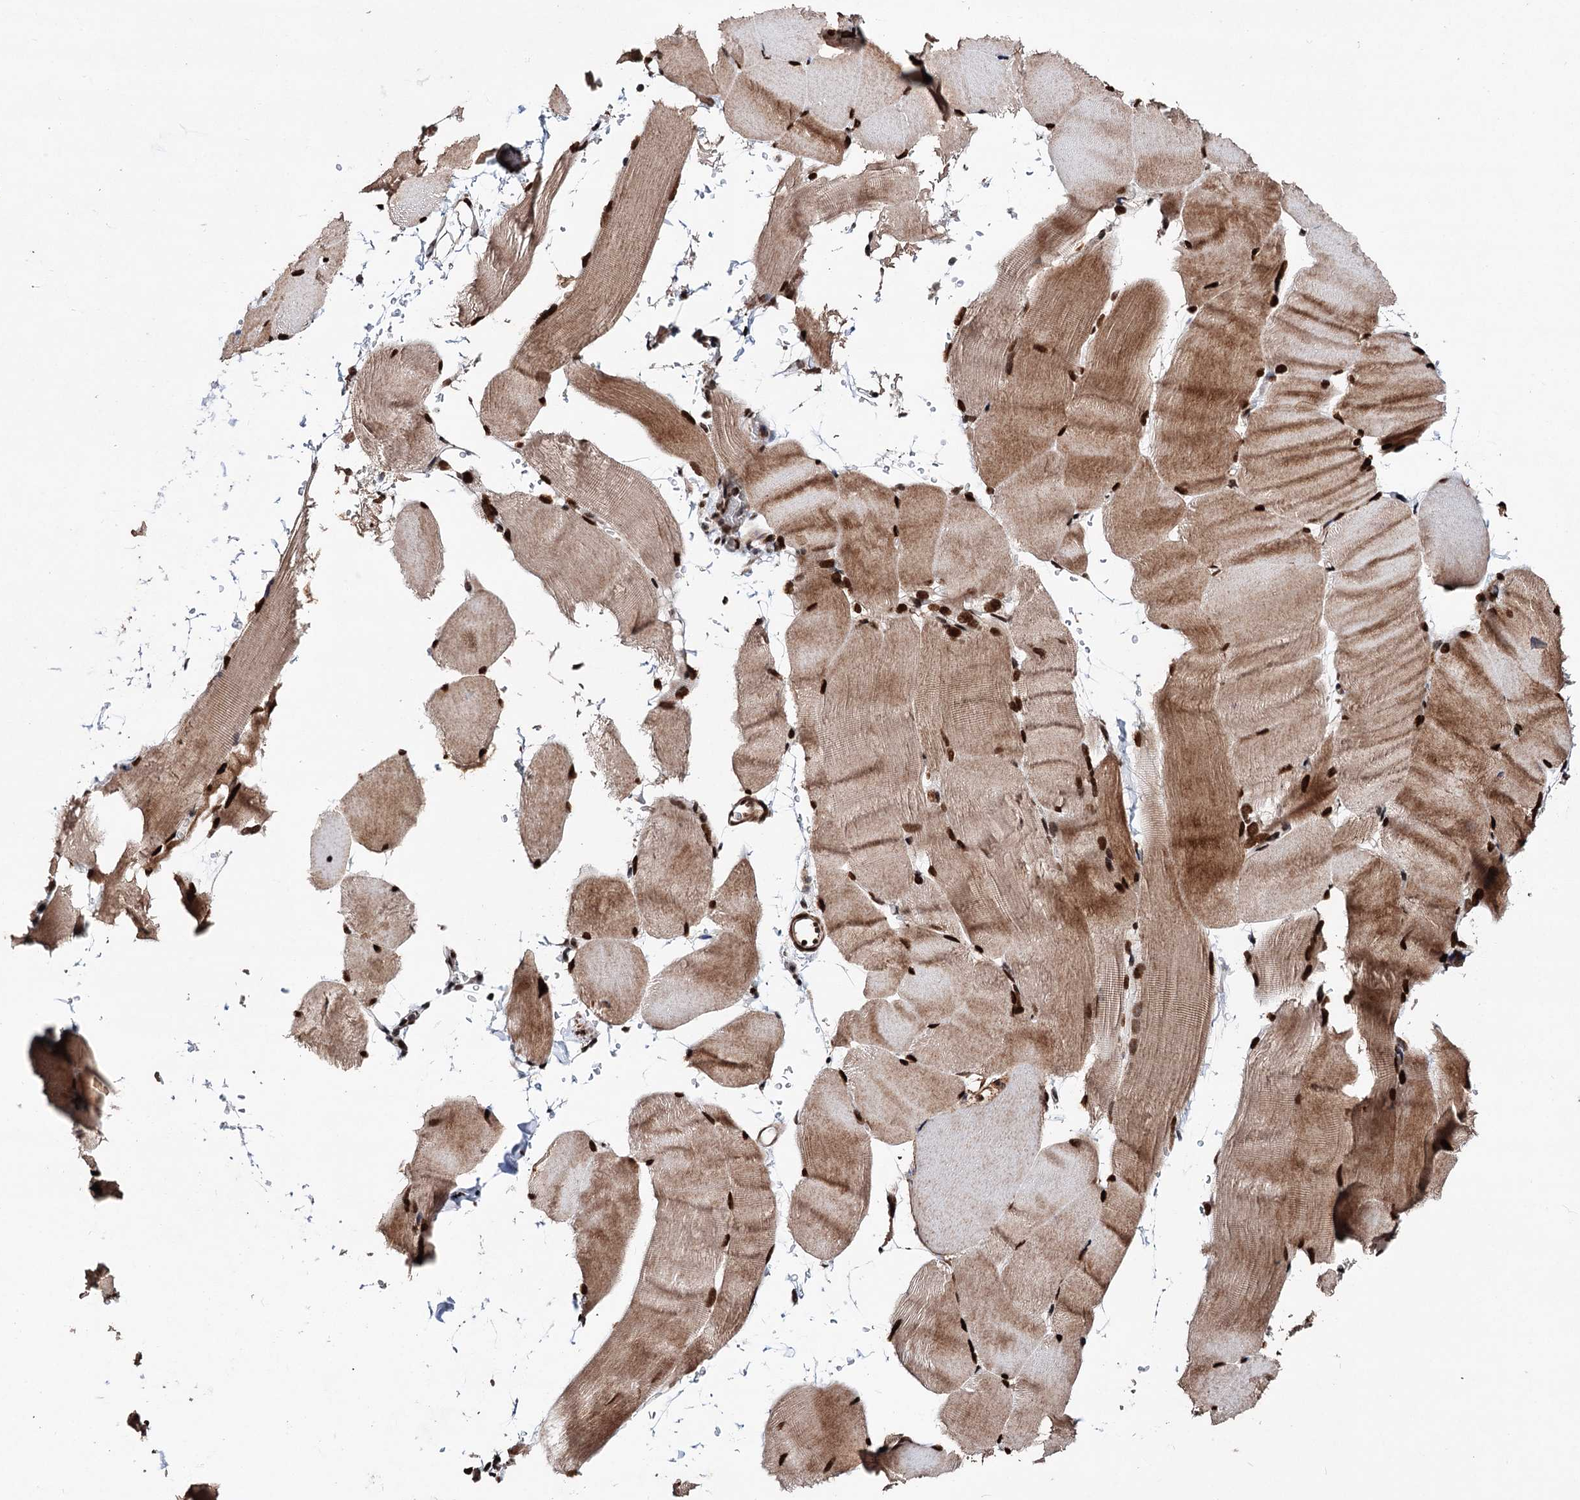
{"staining": {"intensity": "strong", "quantity": ">75%", "location": "cytoplasmic/membranous,nuclear"}, "tissue": "skeletal muscle", "cell_type": "Myocytes", "image_type": "normal", "snomed": [{"axis": "morphology", "description": "Normal tissue, NOS"}, {"axis": "topography", "description": "Skeletal muscle"}, {"axis": "topography", "description": "Parathyroid gland"}], "caption": "Strong cytoplasmic/membranous,nuclear protein staining is identified in approximately >75% of myocytes in skeletal muscle.", "gene": "MATR3", "patient": {"sex": "female", "age": 37}}